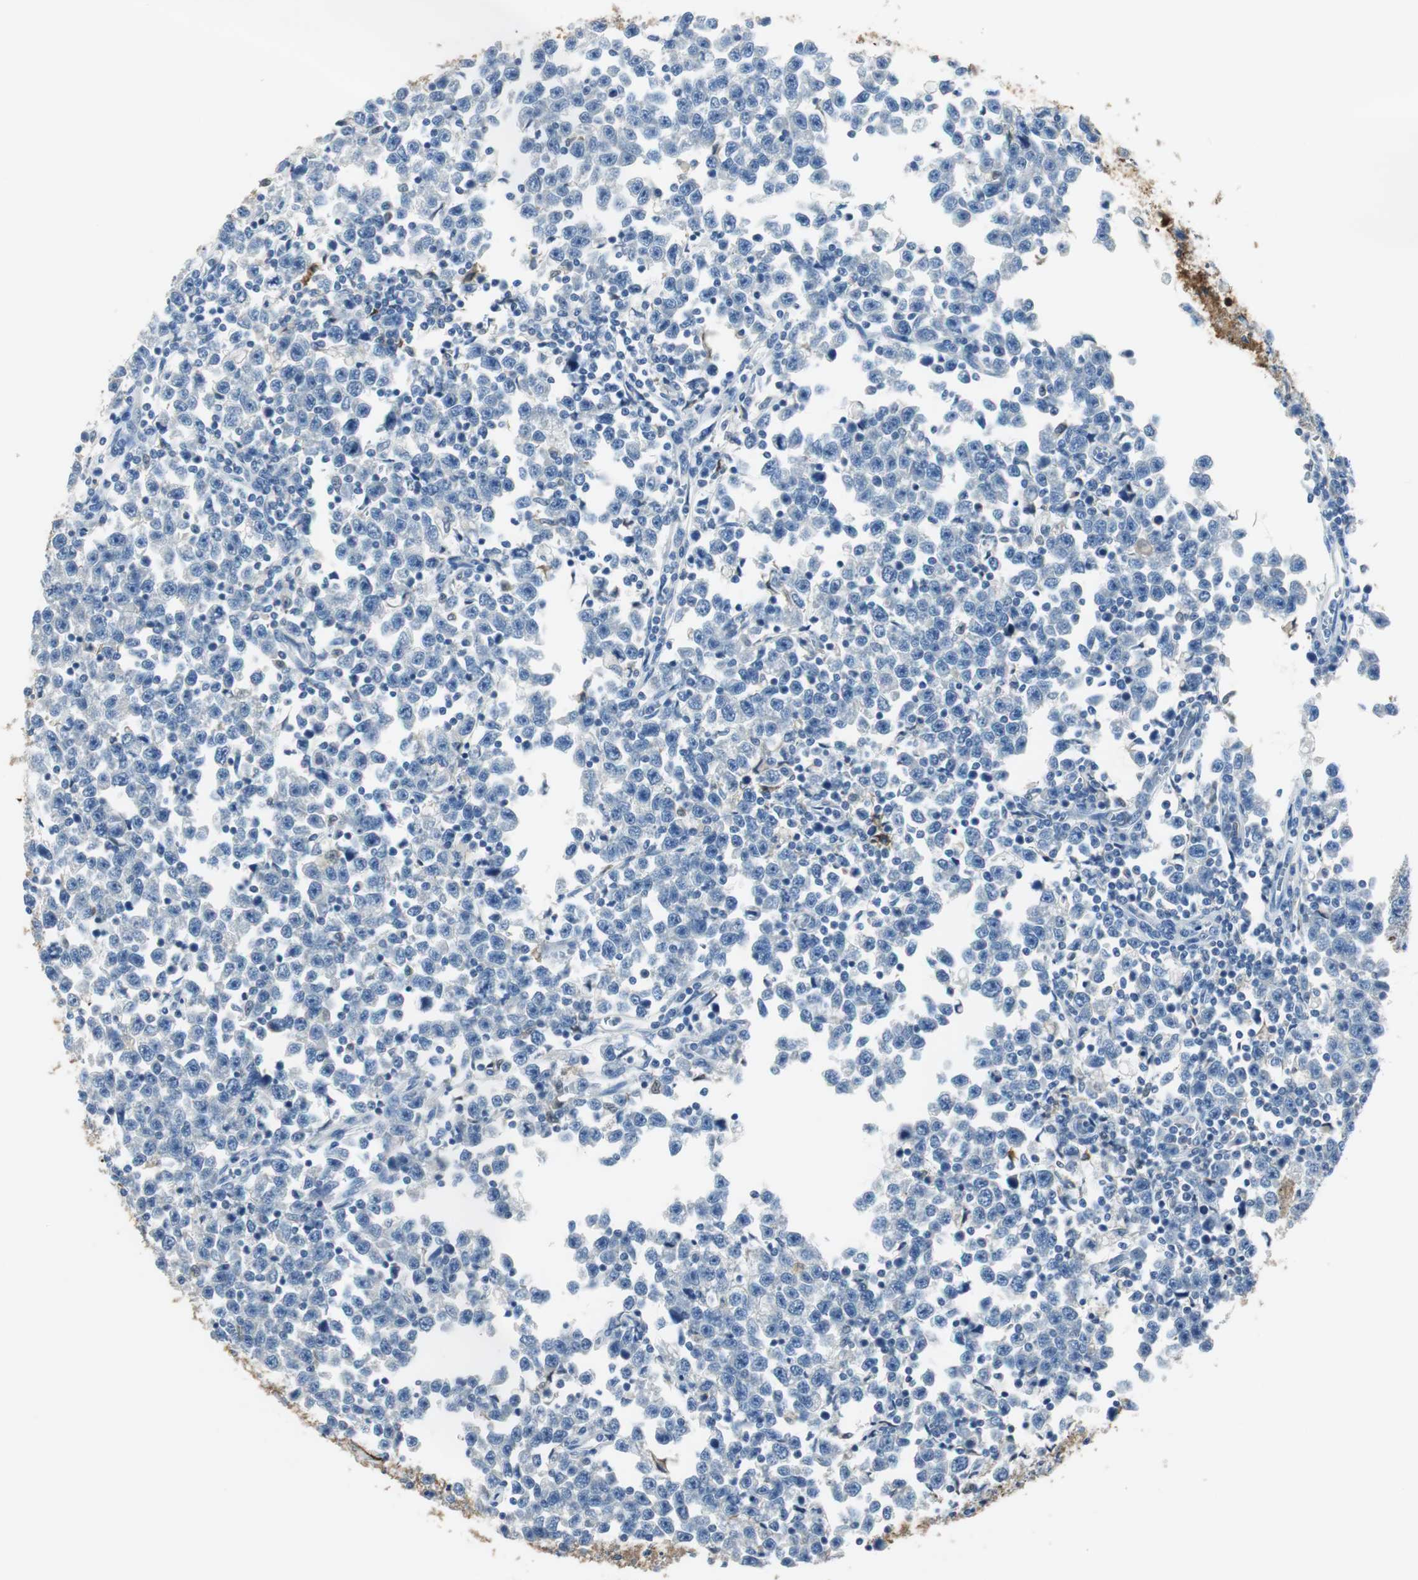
{"staining": {"intensity": "negative", "quantity": "none", "location": "none"}, "tissue": "testis cancer", "cell_type": "Tumor cells", "image_type": "cancer", "snomed": [{"axis": "morphology", "description": "Seminoma, NOS"}, {"axis": "topography", "description": "Testis"}], "caption": "Tumor cells are negative for brown protein staining in testis seminoma.", "gene": "FBP1", "patient": {"sex": "male", "age": 43}}